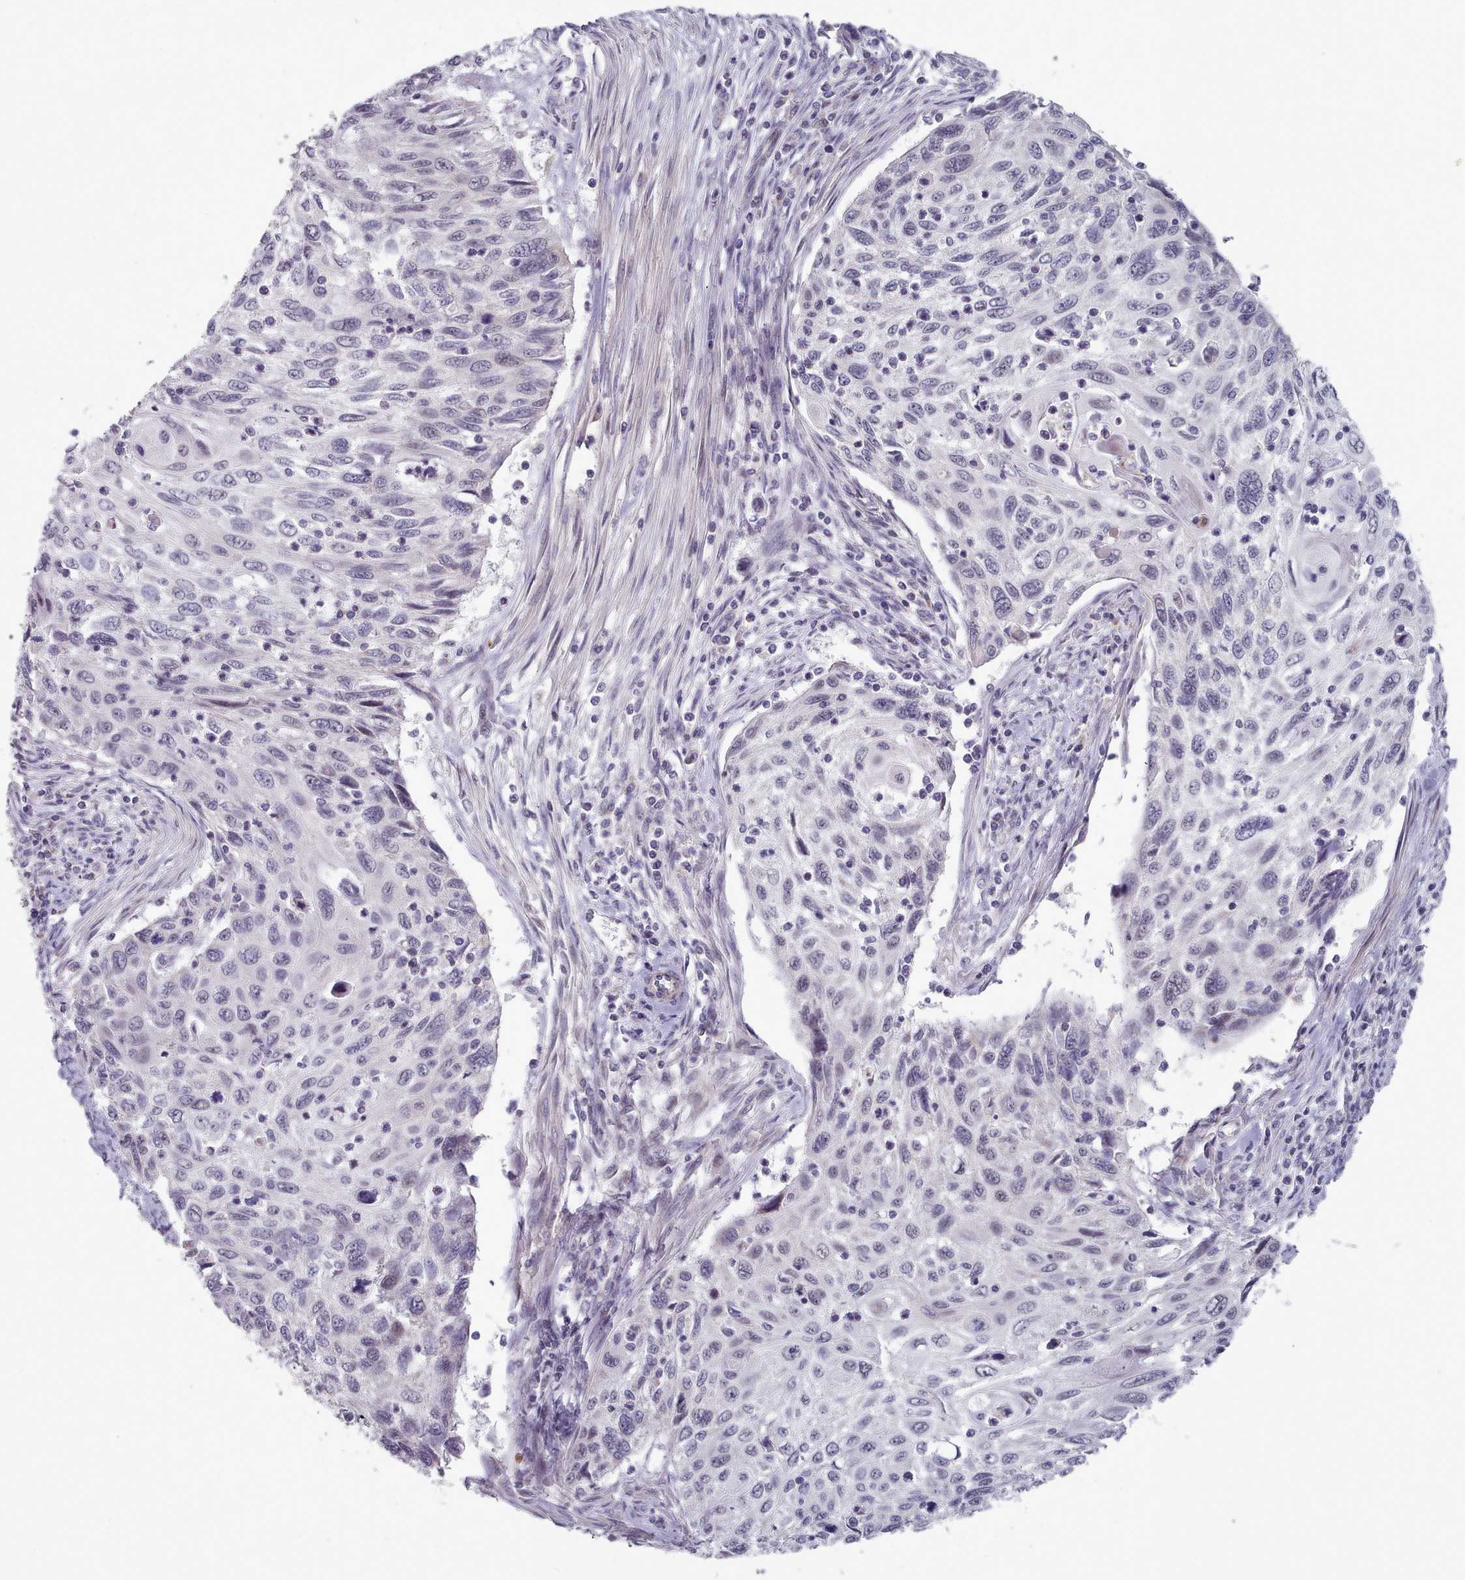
{"staining": {"intensity": "negative", "quantity": "none", "location": "none"}, "tissue": "cervical cancer", "cell_type": "Tumor cells", "image_type": "cancer", "snomed": [{"axis": "morphology", "description": "Squamous cell carcinoma, NOS"}, {"axis": "topography", "description": "Cervix"}], "caption": "A high-resolution histopathology image shows immunohistochemistry staining of squamous cell carcinoma (cervical), which demonstrates no significant expression in tumor cells. The staining was performed using DAB (3,3'-diaminobenzidine) to visualize the protein expression in brown, while the nuclei were stained in blue with hematoxylin (Magnification: 20x).", "gene": "TRARG1", "patient": {"sex": "female", "age": 70}}